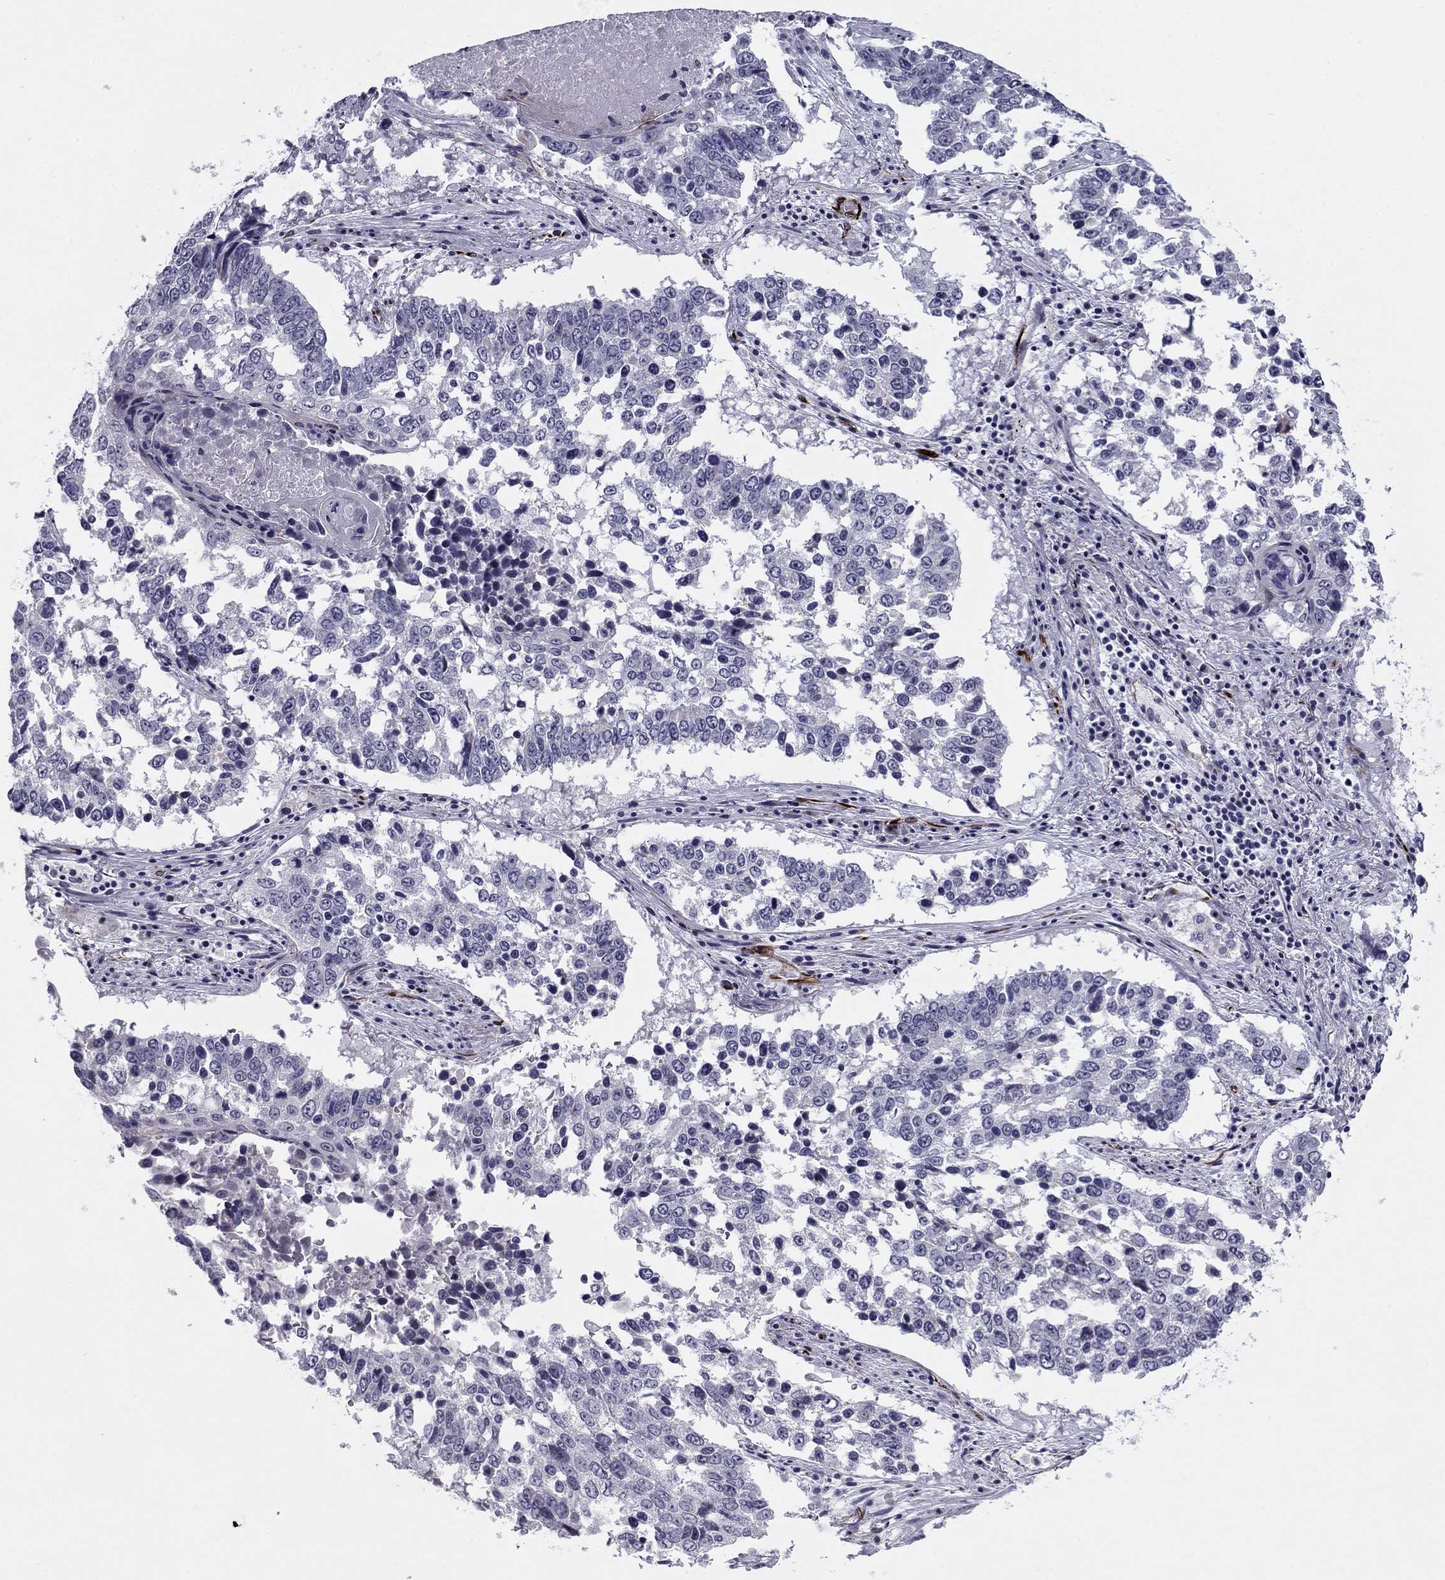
{"staining": {"intensity": "negative", "quantity": "none", "location": "none"}, "tissue": "lung cancer", "cell_type": "Tumor cells", "image_type": "cancer", "snomed": [{"axis": "morphology", "description": "Squamous cell carcinoma, NOS"}, {"axis": "topography", "description": "Lung"}], "caption": "This histopathology image is of lung squamous cell carcinoma stained with IHC to label a protein in brown with the nuclei are counter-stained blue. There is no positivity in tumor cells.", "gene": "ANKS4B", "patient": {"sex": "male", "age": 82}}